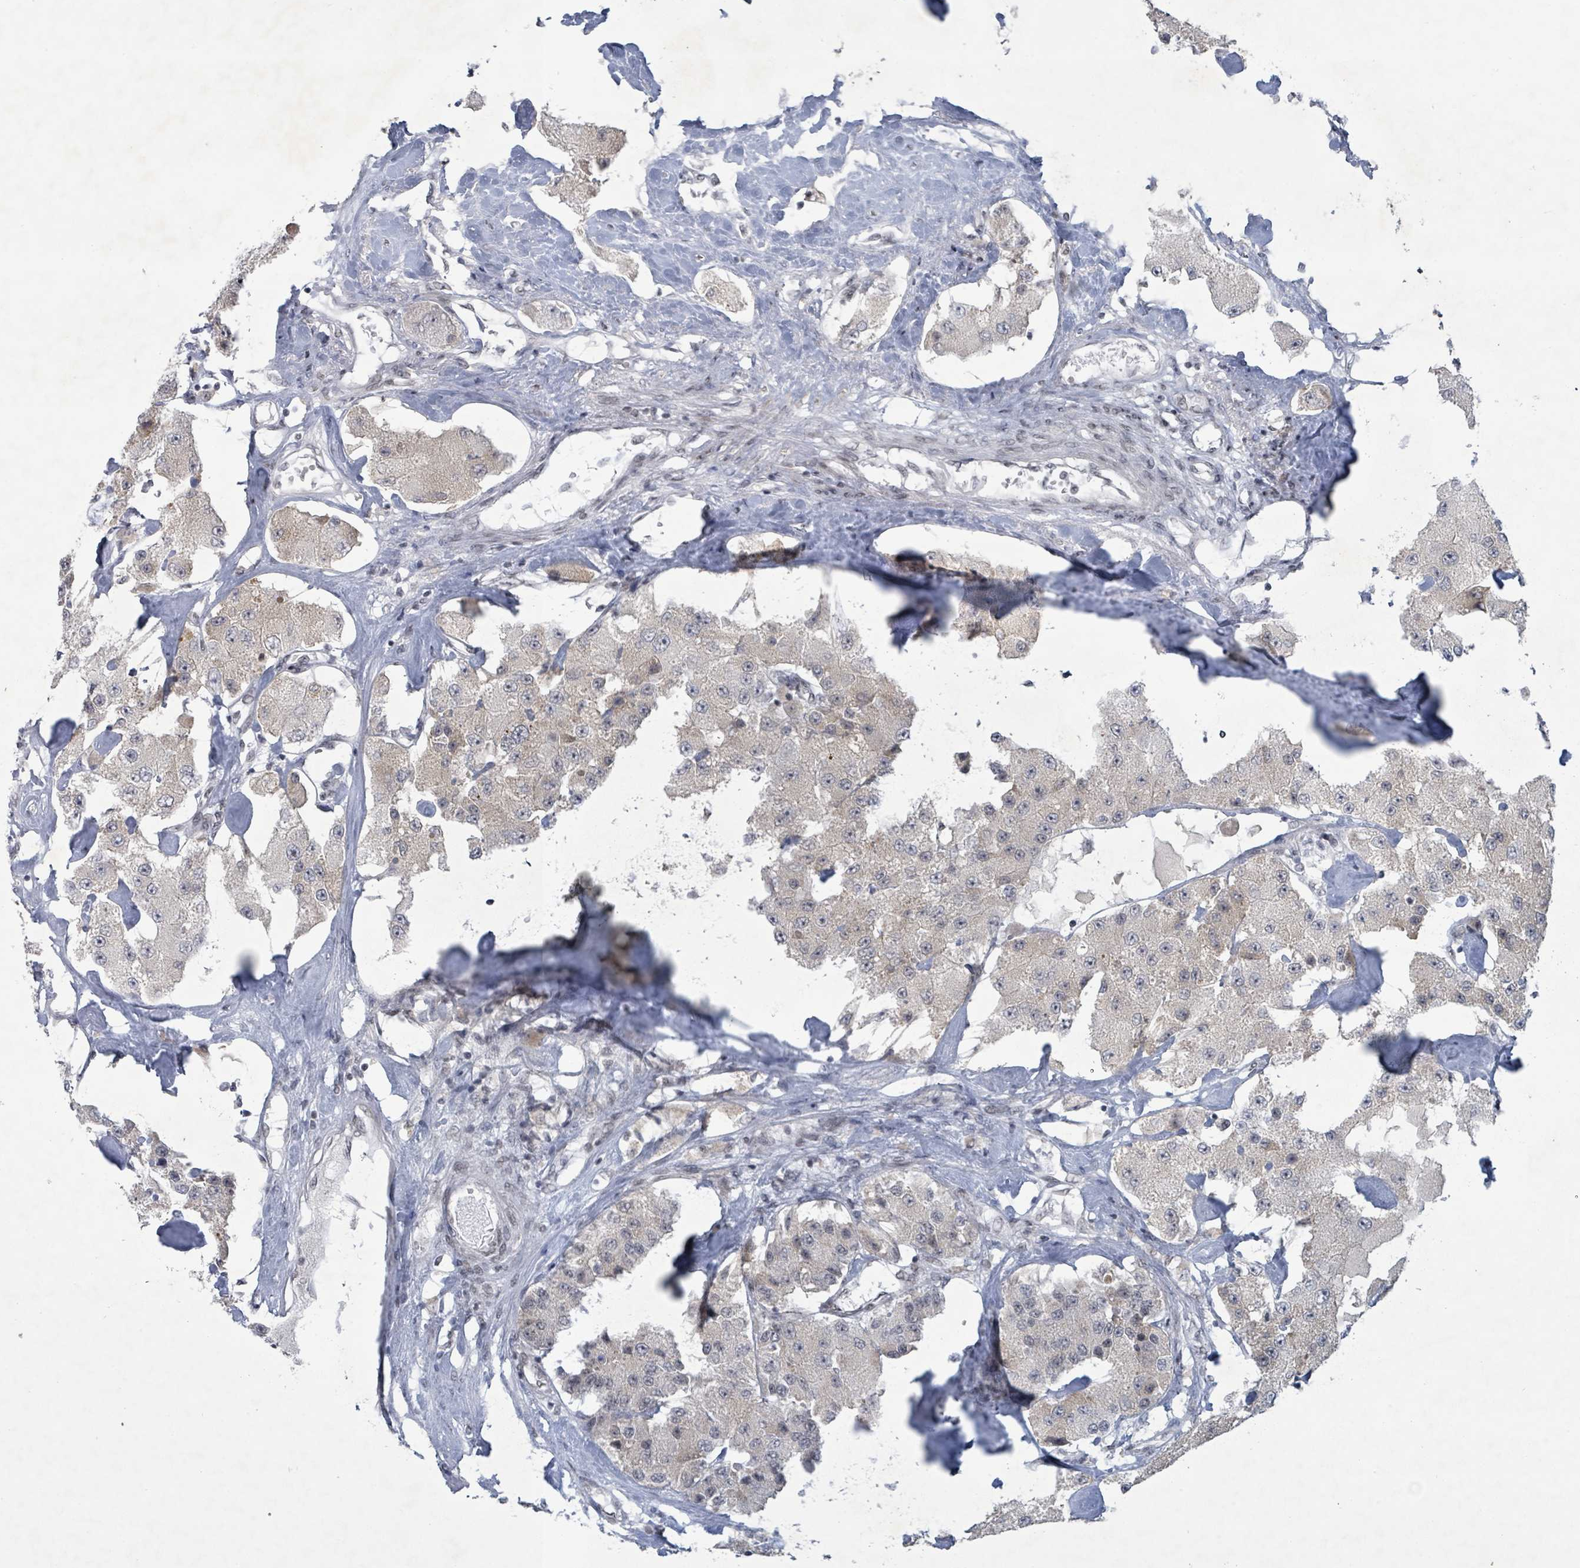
{"staining": {"intensity": "negative", "quantity": "none", "location": "none"}, "tissue": "carcinoid", "cell_type": "Tumor cells", "image_type": "cancer", "snomed": [{"axis": "morphology", "description": "Carcinoid, malignant, NOS"}, {"axis": "topography", "description": "Pancreas"}], "caption": "The photomicrograph shows no staining of tumor cells in carcinoid. Nuclei are stained in blue.", "gene": "BANP", "patient": {"sex": "male", "age": 41}}